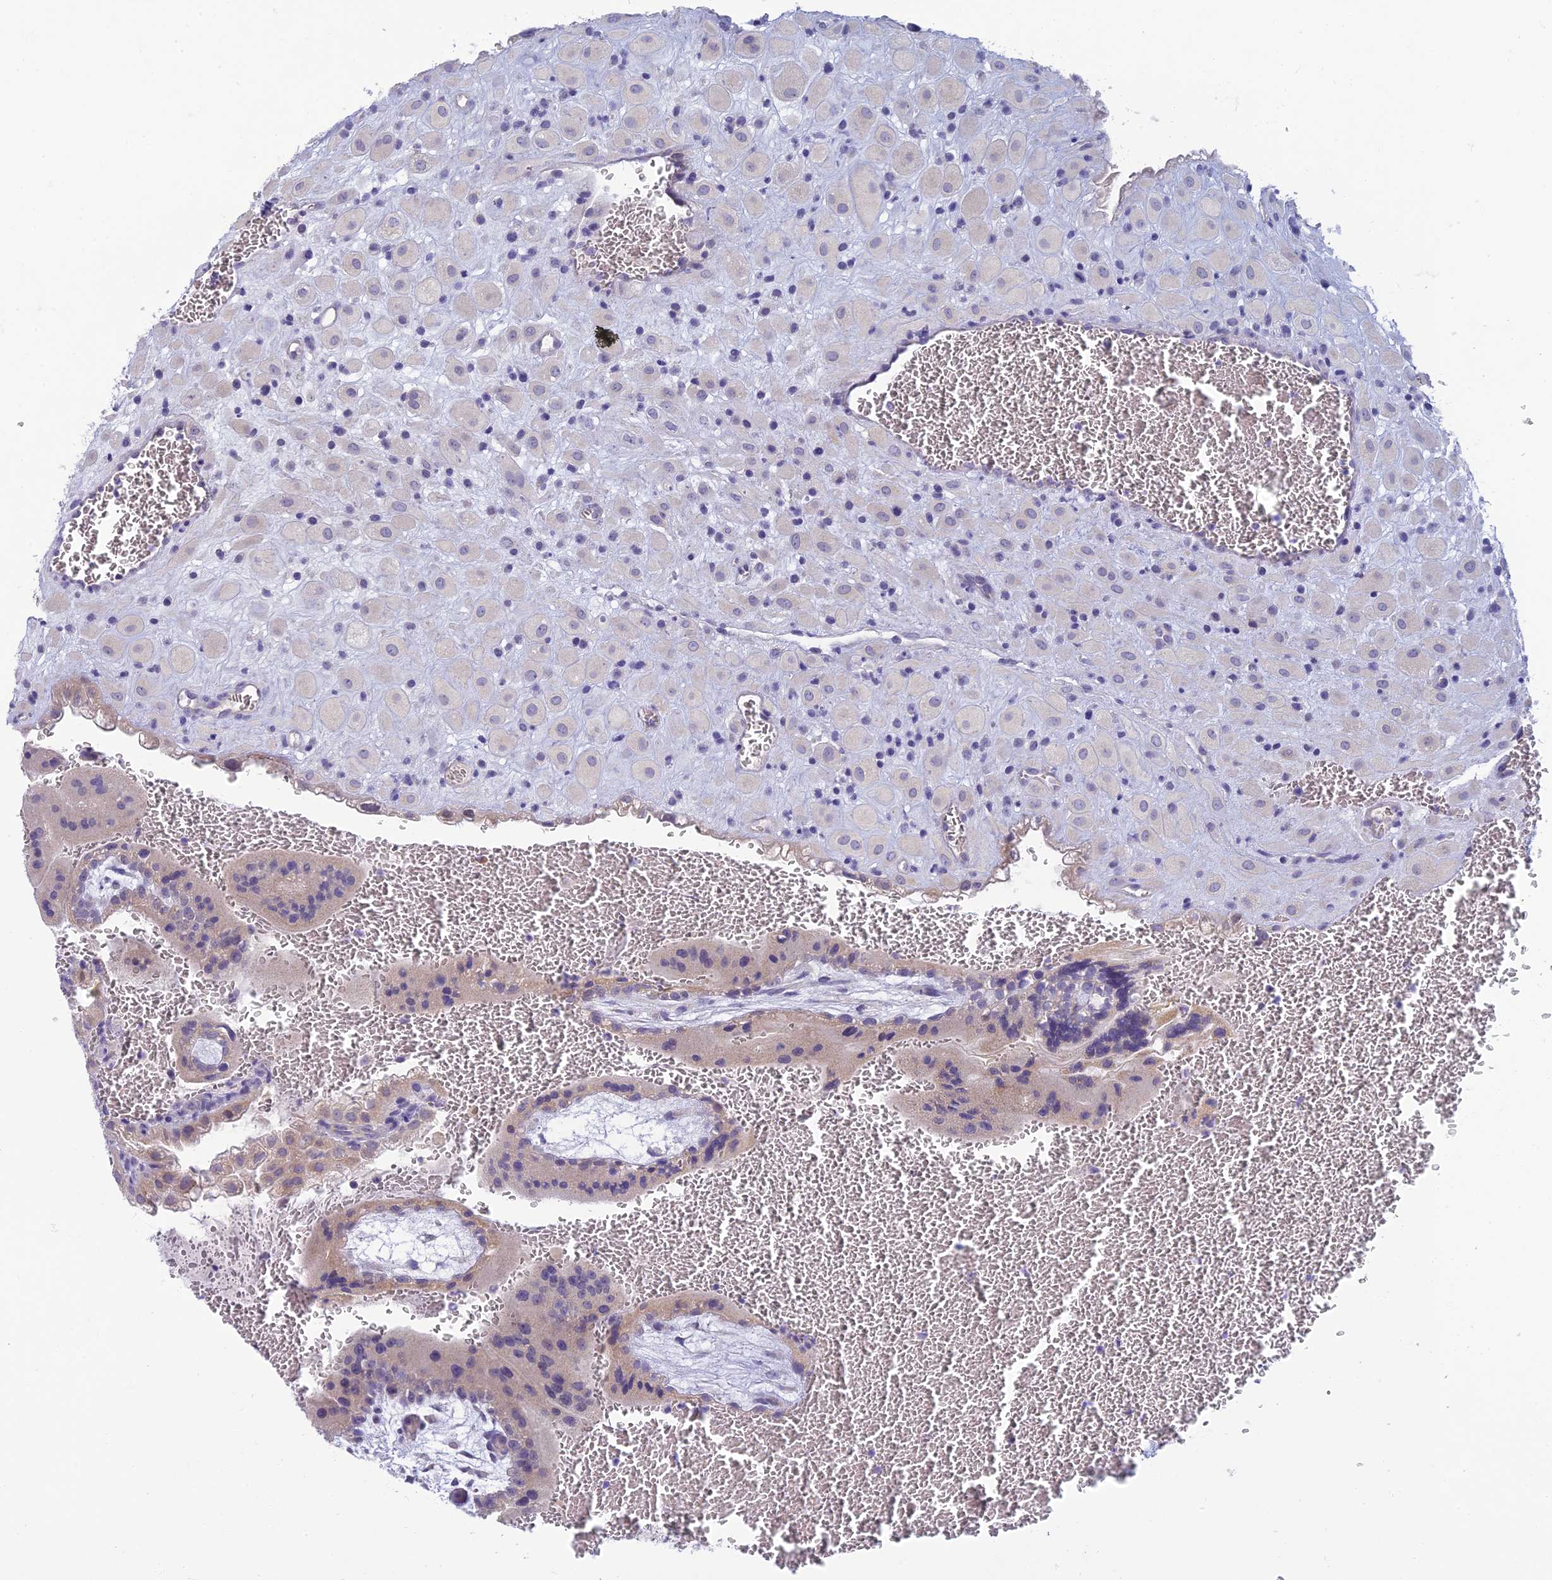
{"staining": {"intensity": "negative", "quantity": "none", "location": "none"}, "tissue": "placenta", "cell_type": "Decidual cells", "image_type": "normal", "snomed": [{"axis": "morphology", "description": "Normal tissue, NOS"}, {"axis": "topography", "description": "Placenta"}], "caption": "Placenta stained for a protein using immunohistochemistry (IHC) reveals no positivity decidual cells.", "gene": "SLC25A41", "patient": {"sex": "female", "age": 35}}